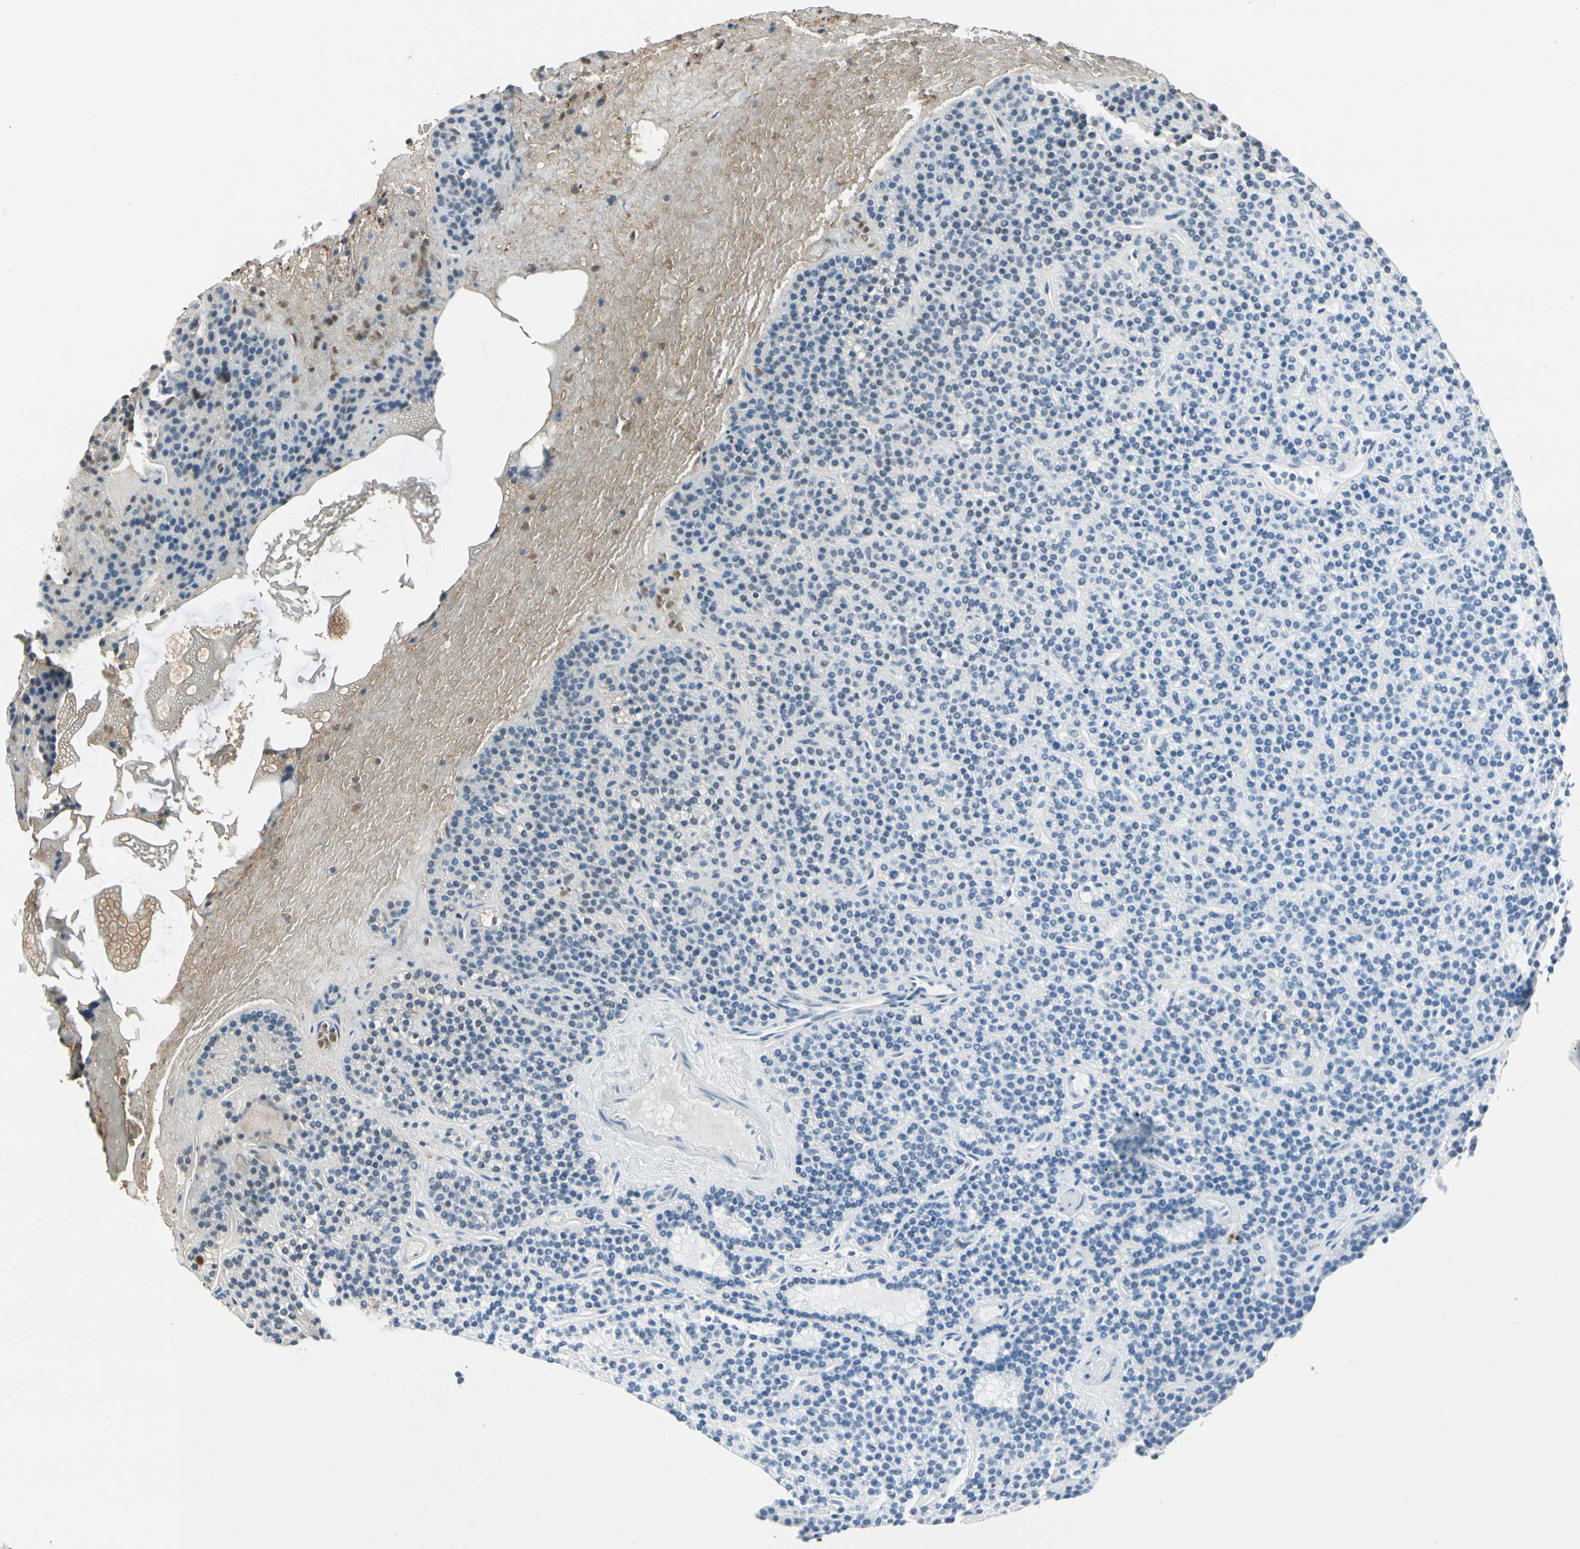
{"staining": {"intensity": "negative", "quantity": "none", "location": "none"}, "tissue": "parathyroid gland", "cell_type": "Glandular cells", "image_type": "normal", "snomed": [{"axis": "morphology", "description": "Normal tissue, NOS"}, {"axis": "topography", "description": "Parathyroid gland"}], "caption": "IHC of benign parathyroid gland exhibits no positivity in glandular cells.", "gene": "CA1", "patient": {"sex": "female", "age": 29}}